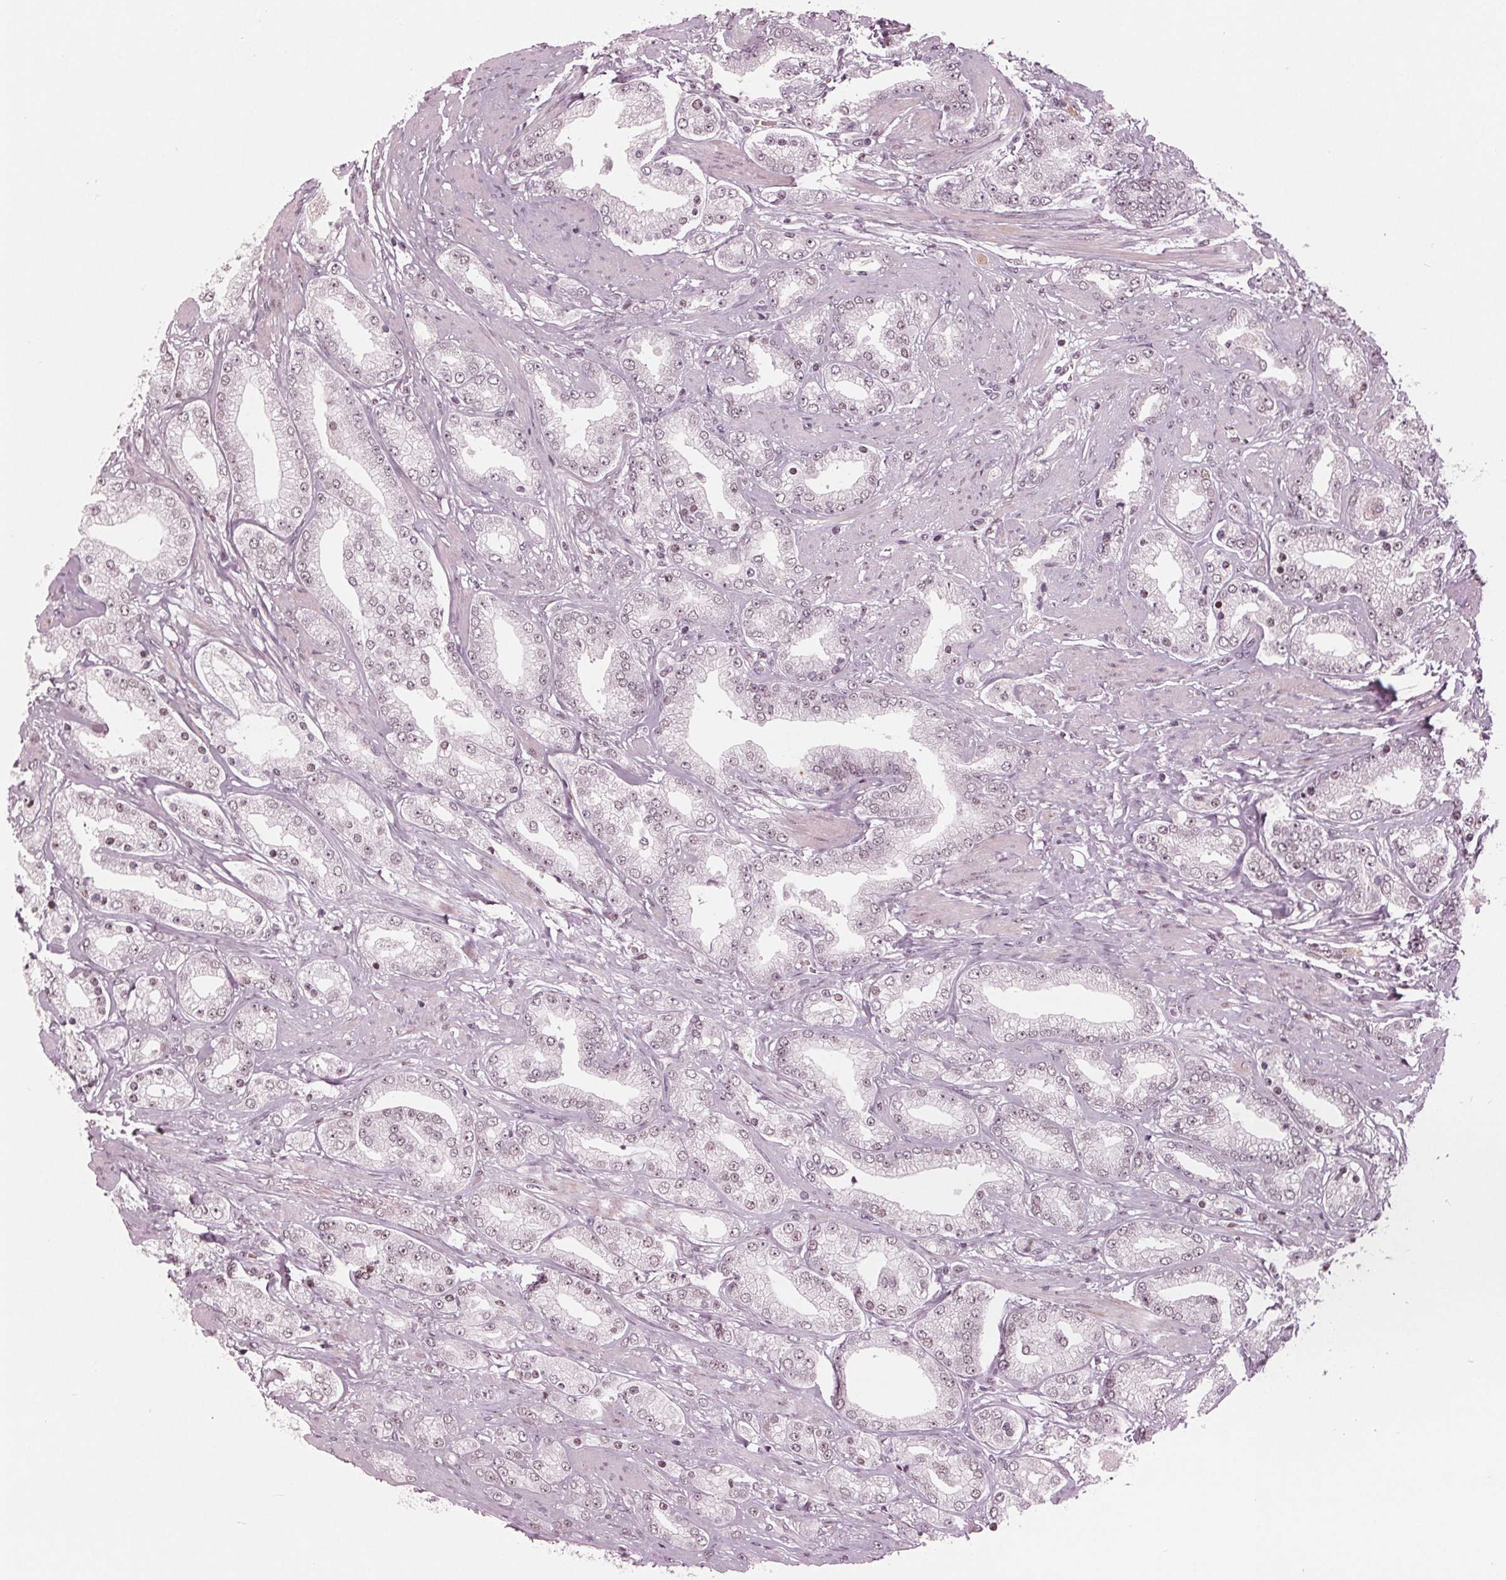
{"staining": {"intensity": "weak", "quantity": "<25%", "location": "nuclear"}, "tissue": "prostate cancer", "cell_type": "Tumor cells", "image_type": "cancer", "snomed": [{"axis": "morphology", "description": "Adenocarcinoma, High grade"}, {"axis": "topography", "description": "Prostate"}], "caption": "Immunohistochemistry of prostate cancer (high-grade adenocarcinoma) shows no staining in tumor cells. (Immunohistochemistry (ihc), brightfield microscopy, high magnification).", "gene": "DNMT3L", "patient": {"sex": "male", "age": 67}}